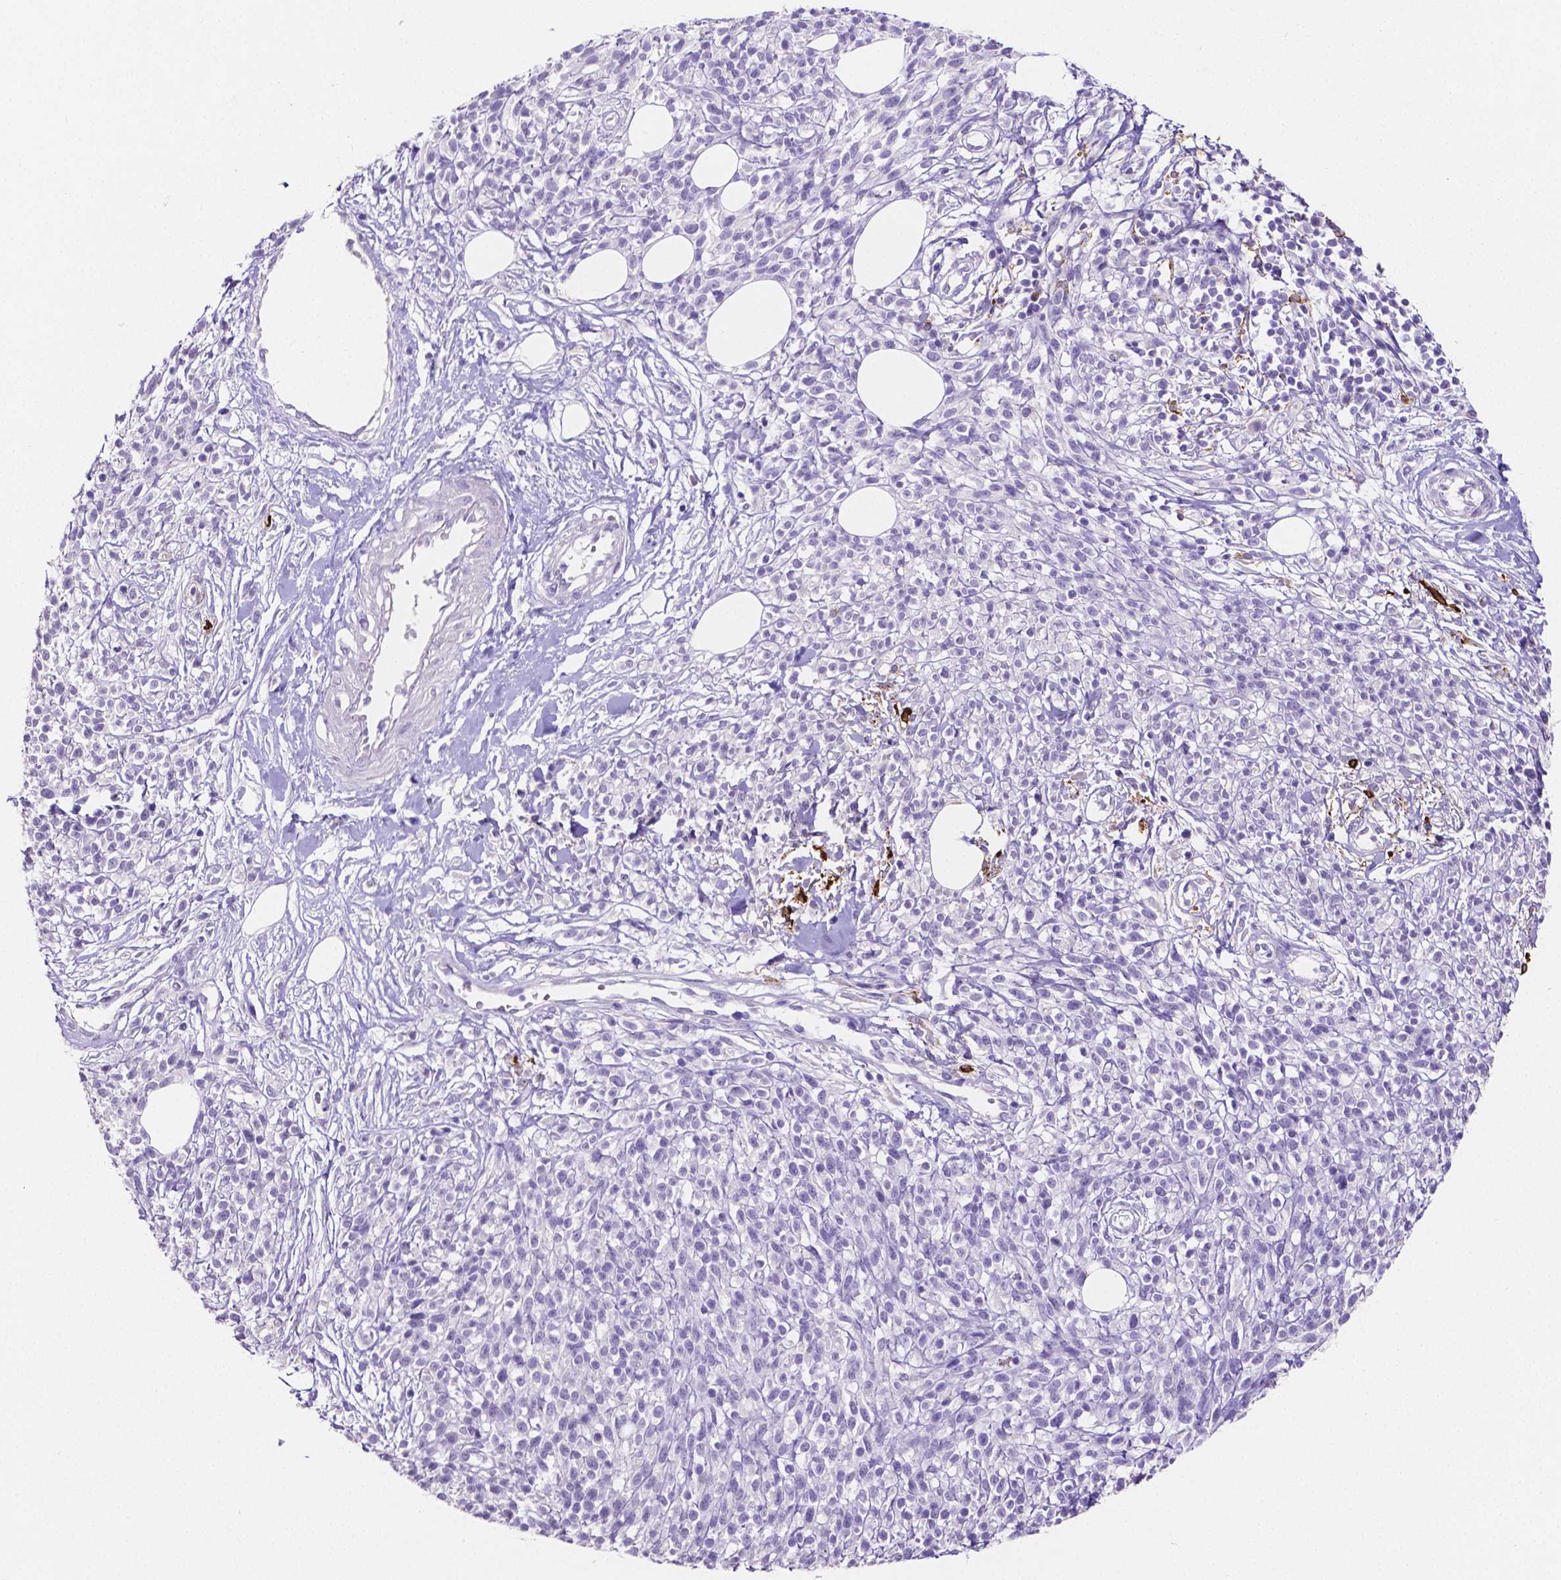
{"staining": {"intensity": "negative", "quantity": "none", "location": "none"}, "tissue": "melanoma", "cell_type": "Tumor cells", "image_type": "cancer", "snomed": [{"axis": "morphology", "description": "Malignant melanoma, NOS"}, {"axis": "topography", "description": "Skin"}, {"axis": "topography", "description": "Skin of trunk"}], "caption": "DAB immunohistochemical staining of human malignant melanoma shows no significant expression in tumor cells.", "gene": "MMP9", "patient": {"sex": "male", "age": 74}}